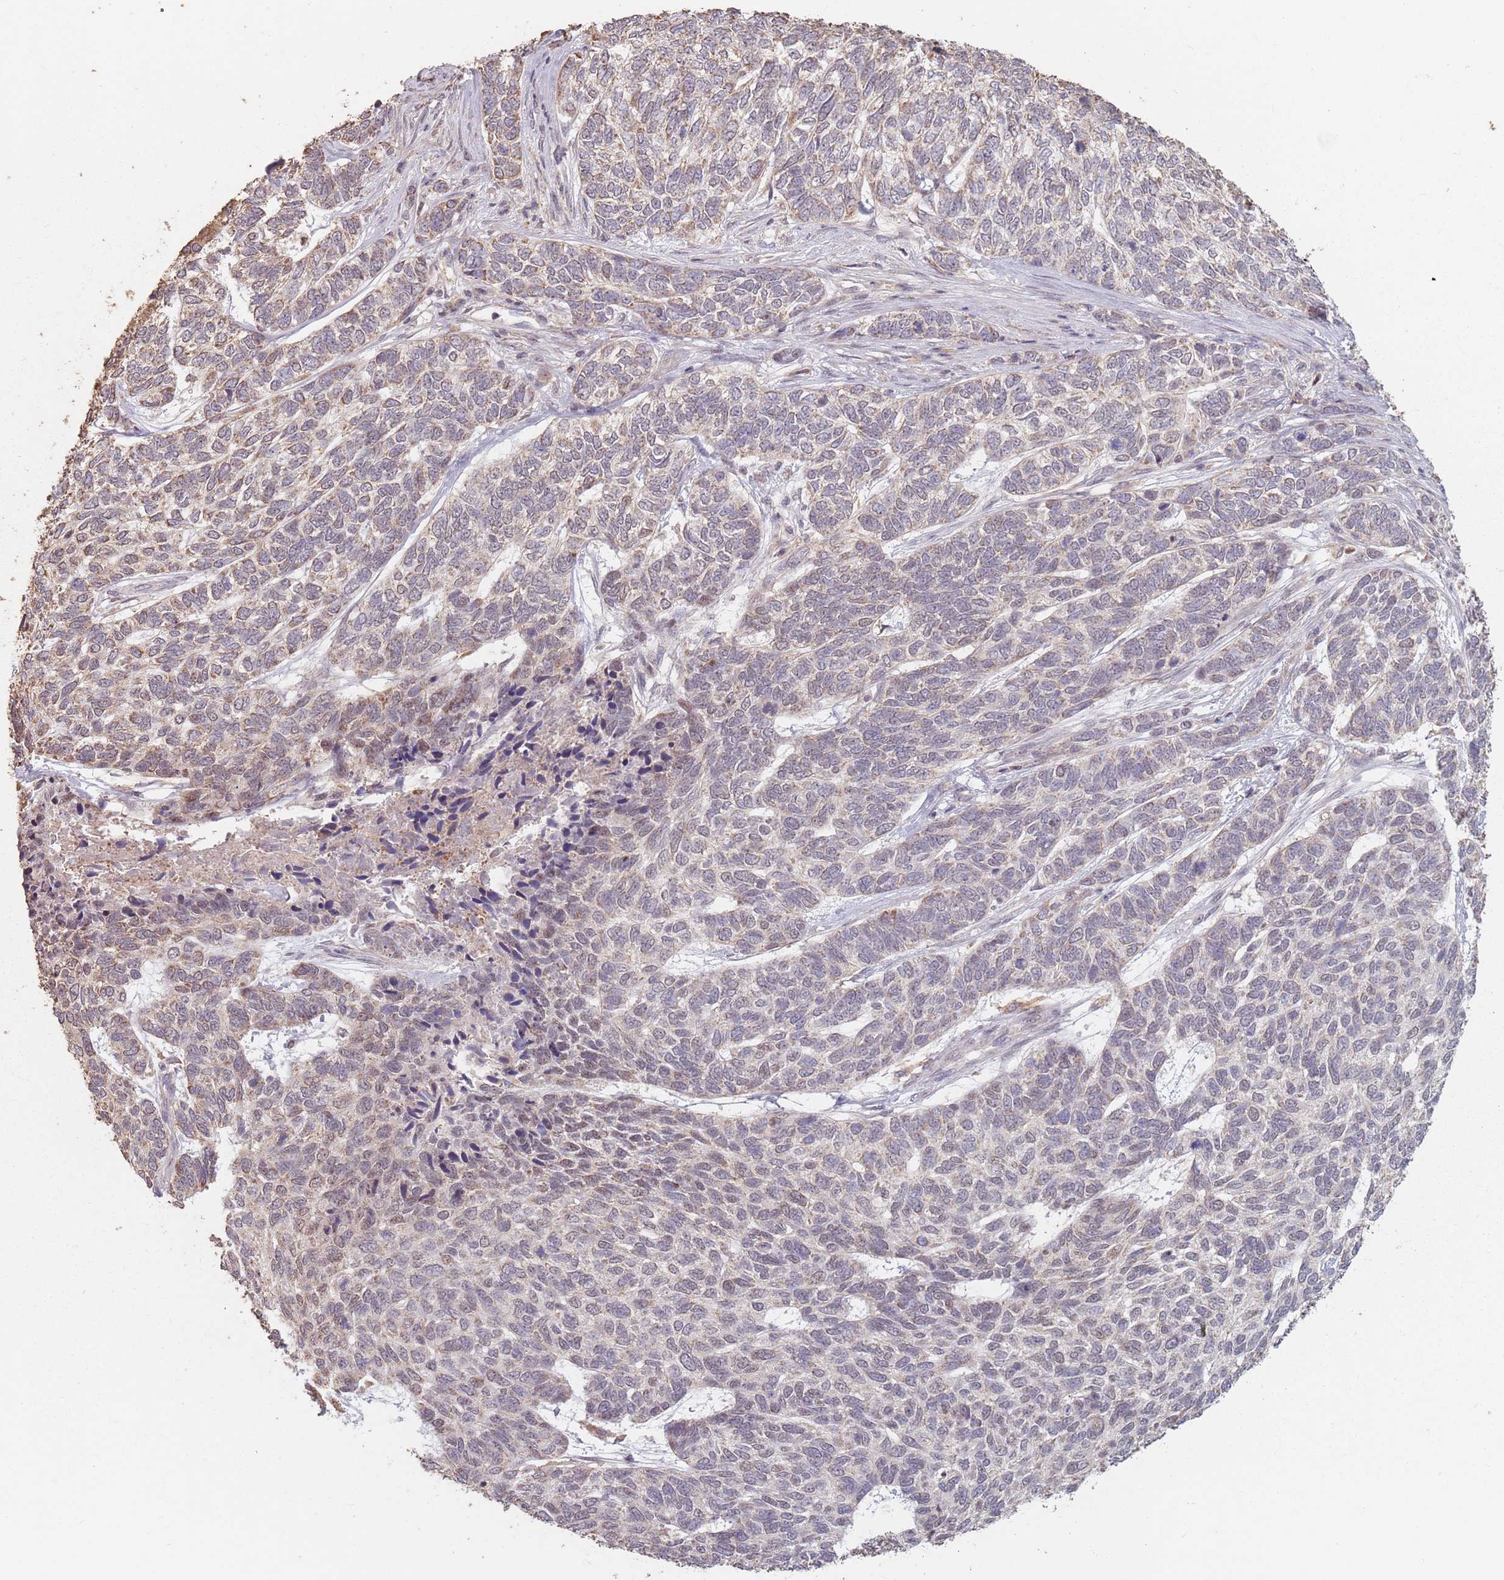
{"staining": {"intensity": "moderate", "quantity": "25%-75%", "location": "cytoplasmic/membranous"}, "tissue": "skin cancer", "cell_type": "Tumor cells", "image_type": "cancer", "snomed": [{"axis": "morphology", "description": "Basal cell carcinoma"}, {"axis": "topography", "description": "Skin"}], "caption": "Immunohistochemistry staining of skin basal cell carcinoma, which exhibits medium levels of moderate cytoplasmic/membranous positivity in approximately 25%-75% of tumor cells indicating moderate cytoplasmic/membranous protein positivity. The staining was performed using DAB (brown) for protein detection and nuclei were counterstained in hematoxylin (blue).", "gene": "VPS52", "patient": {"sex": "female", "age": 65}}